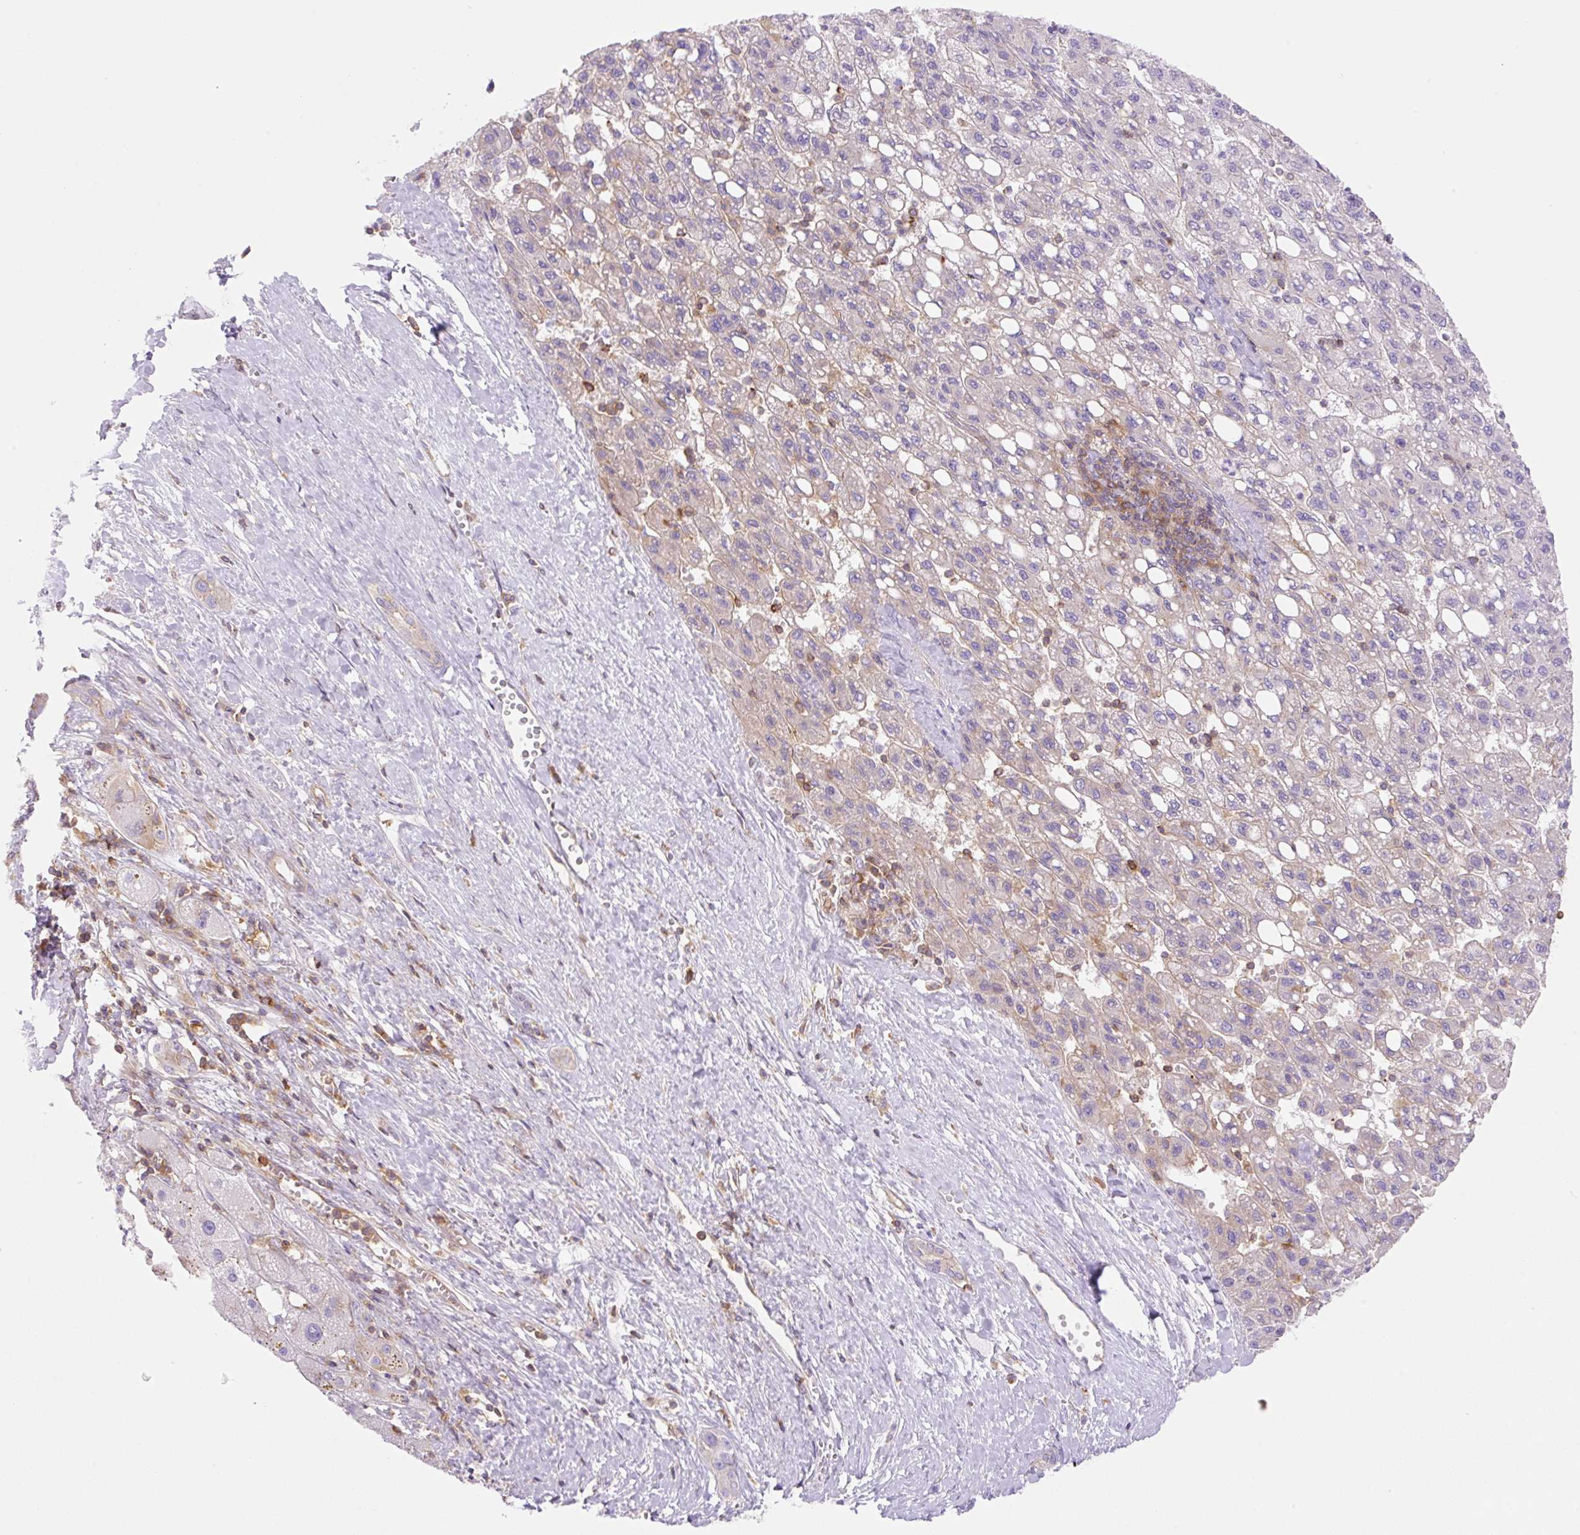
{"staining": {"intensity": "negative", "quantity": "none", "location": "none"}, "tissue": "liver cancer", "cell_type": "Tumor cells", "image_type": "cancer", "snomed": [{"axis": "morphology", "description": "Carcinoma, Hepatocellular, NOS"}, {"axis": "topography", "description": "Liver"}], "caption": "There is no significant expression in tumor cells of hepatocellular carcinoma (liver).", "gene": "DNM2", "patient": {"sex": "female", "age": 82}}